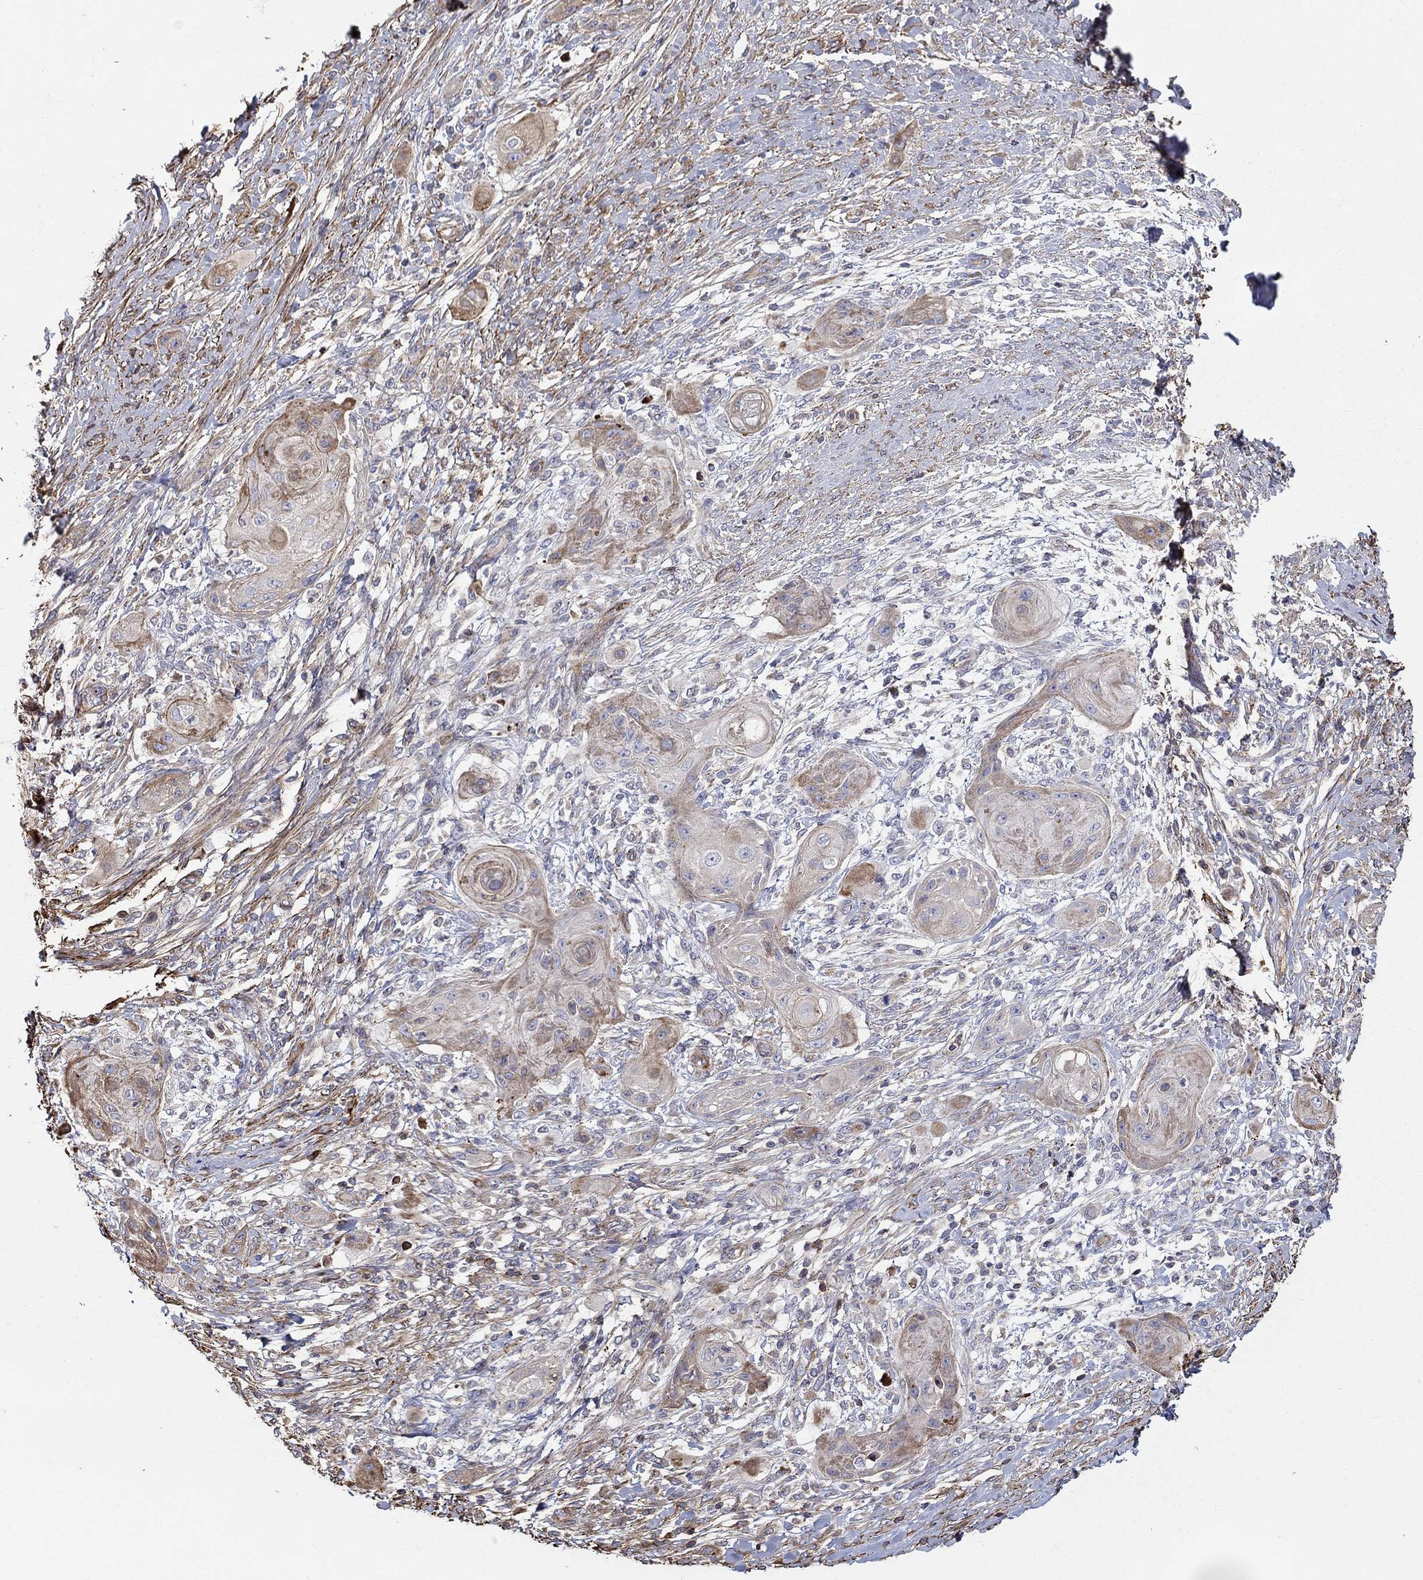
{"staining": {"intensity": "weak", "quantity": "25%-75%", "location": "cytoplasmic/membranous"}, "tissue": "skin cancer", "cell_type": "Tumor cells", "image_type": "cancer", "snomed": [{"axis": "morphology", "description": "Squamous cell carcinoma, NOS"}, {"axis": "topography", "description": "Skin"}], "caption": "Brown immunohistochemical staining in human skin cancer (squamous cell carcinoma) reveals weak cytoplasmic/membranous expression in about 25%-75% of tumor cells.", "gene": "NPHP1", "patient": {"sex": "male", "age": 62}}